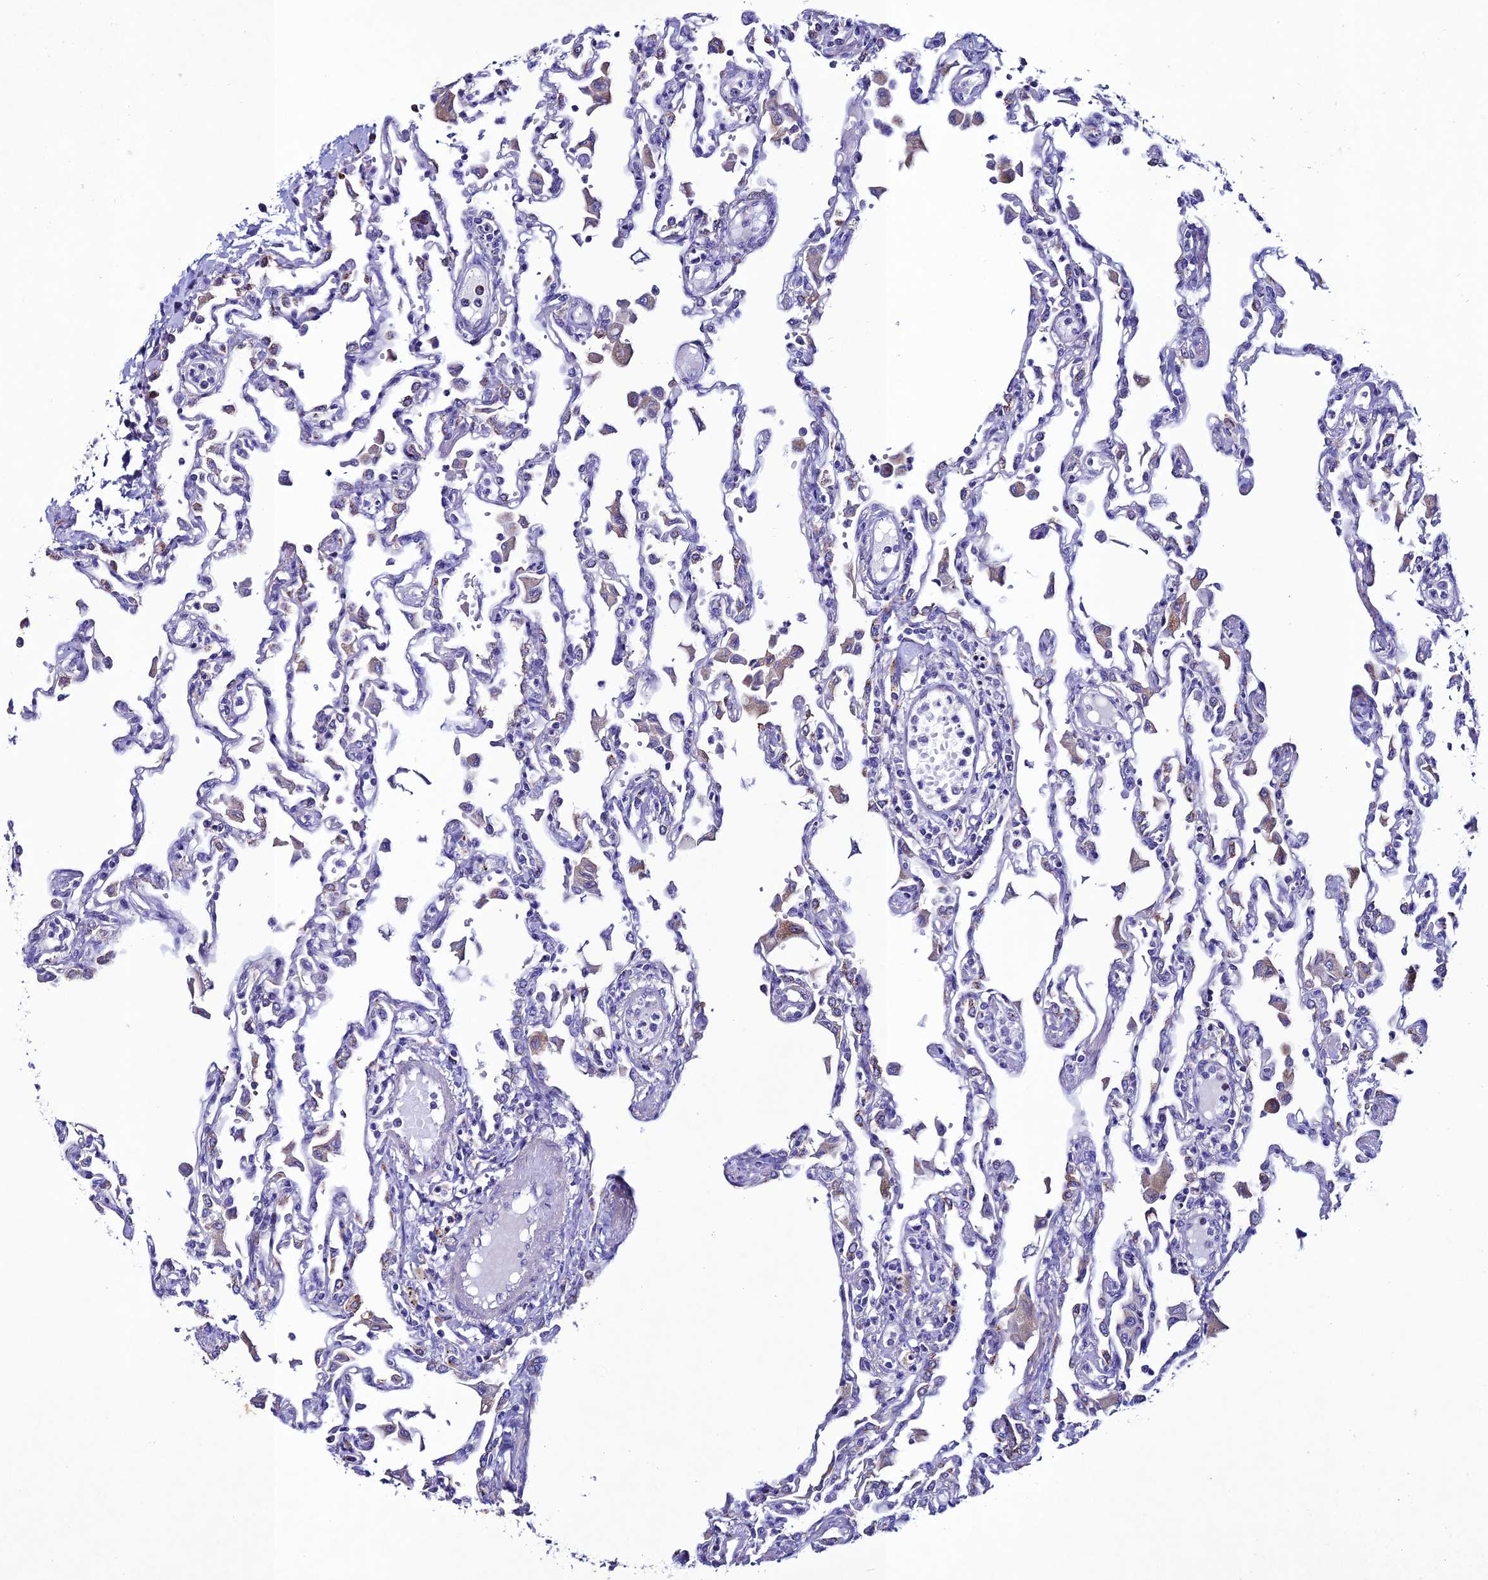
{"staining": {"intensity": "weak", "quantity": "25%-75%", "location": "cytoplasmic/membranous"}, "tissue": "lung", "cell_type": "Alveolar cells", "image_type": "normal", "snomed": [{"axis": "morphology", "description": "Normal tissue, NOS"}, {"axis": "topography", "description": "Bronchus"}, {"axis": "topography", "description": "Lung"}], "caption": "An IHC micrograph of unremarkable tissue is shown. Protein staining in brown highlights weak cytoplasmic/membranous positivity in lung within alveolar cells.", "gene": "OR51Q1", "patient": {"sex": "female", "age": 49}}